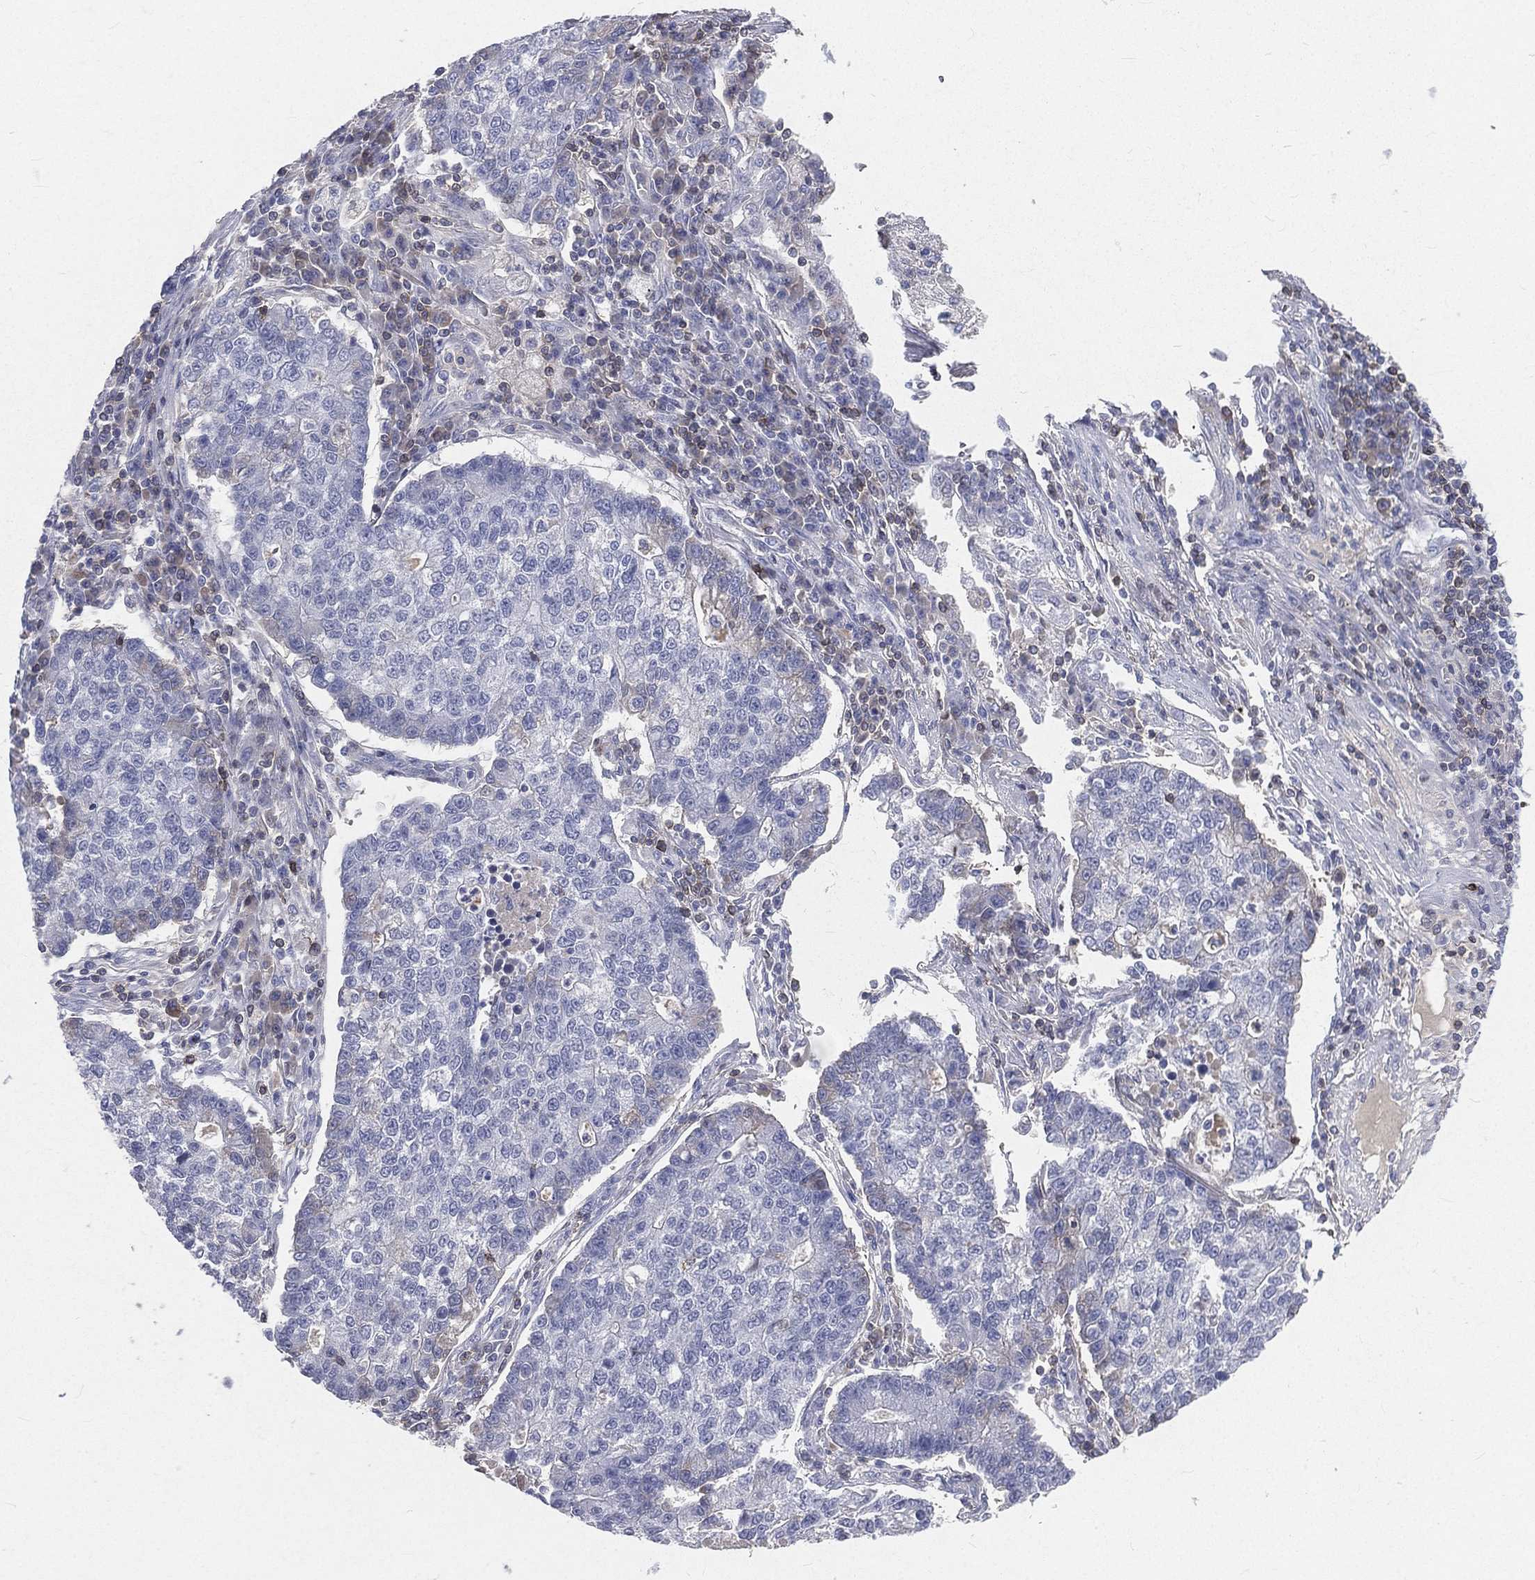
{"staining": {"intensity": "negative", "quantity": "none", "location": "none"}, "tissue": "lung cancer", "cell_type": "Tumor cells", "image_type": "cancer", "snomed": [{"axis": "morphology", "description": "Adenocarcinoma, NOS"}, {"axis": "topography", "description": "Lung"}], "caption": "Tumor cells are negative for brown protein staining in lung cancer.", "gene": "CD3D", "patient": {"sex": "male", "age": 57}}